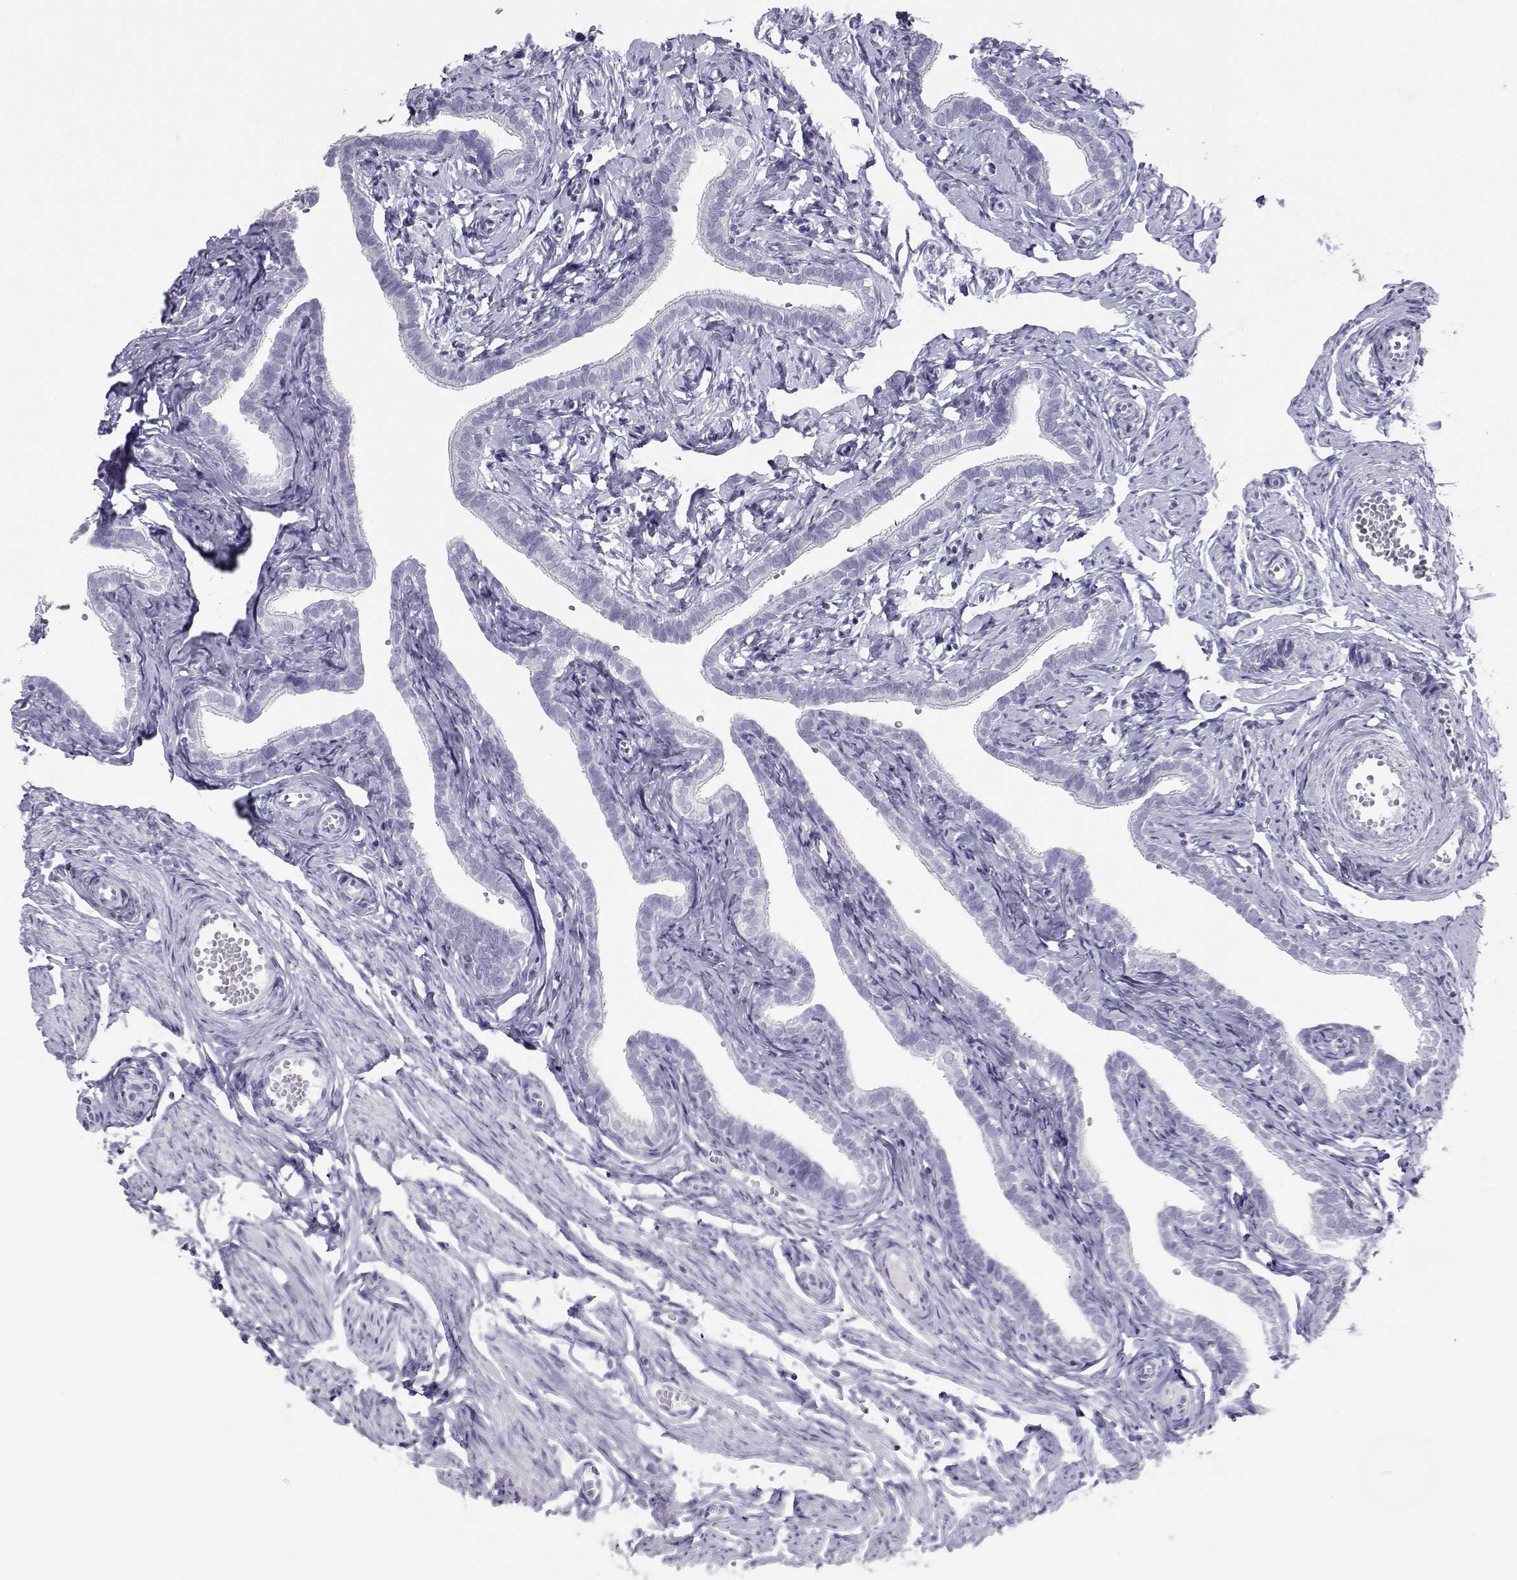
{"staining": {"intensity": "negative", "quantity": "none", "location": "none"}, "tissue": "fallopian tube", "cell_type": "Glandular cells", "image_type": "normal", "snomed": [{"axis": "morphology", "description": "Normal tissue, NOS"}, {"axis": "topography", "description": "Fallopian tube"}], "caption": "High power microscopy photomicrograph of an immunohistochemistry micrograph of benign fallopian tube, revealing no significant positivity in glandular cells.", "gene": "SST", "patient": {"sex": "female", "age": 41}}